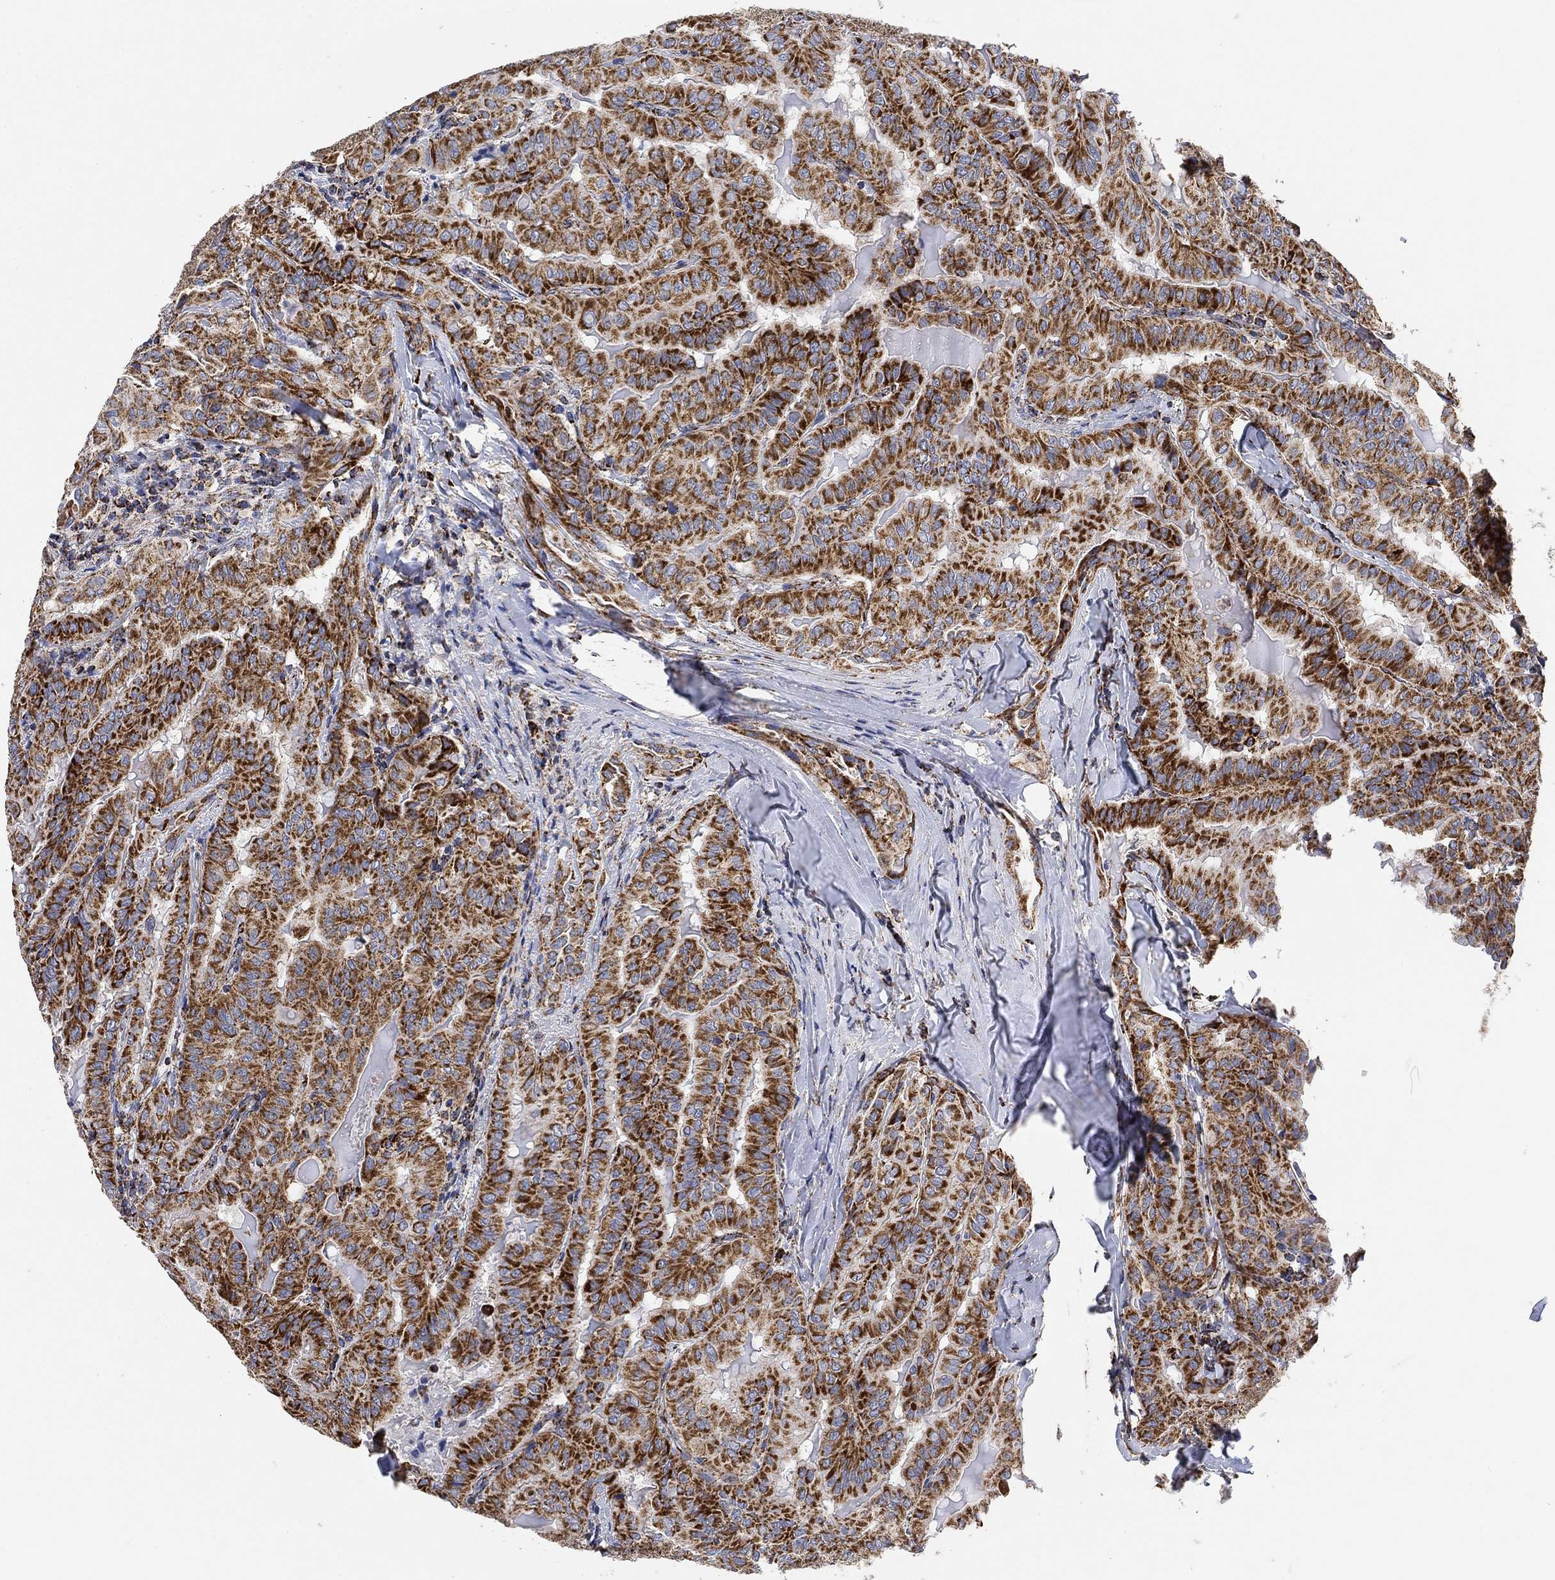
{"staining": {"intensity": "strong", "quantity": ">75%", "location": "cytoplasmic/membranous"}, "tissue": "thyroid cancer", "cell_type": "Tumor cells", "image_type": "cancer", "snomed": [{"axis": "morphology", "description": "Papillary adenocarcinoma, NOS"}, {"axis": "topography", "description": "Thyroid gland"}], "caption": "Thyroid cancer (papillary adenocarcinoma) stained with a brown dye demonstrates strong cytoplasmic/membranous positive staining in about >75% of tumor cells.", "gene": "NDUFS3", "patient": {"sex": "female", "age": 68}}